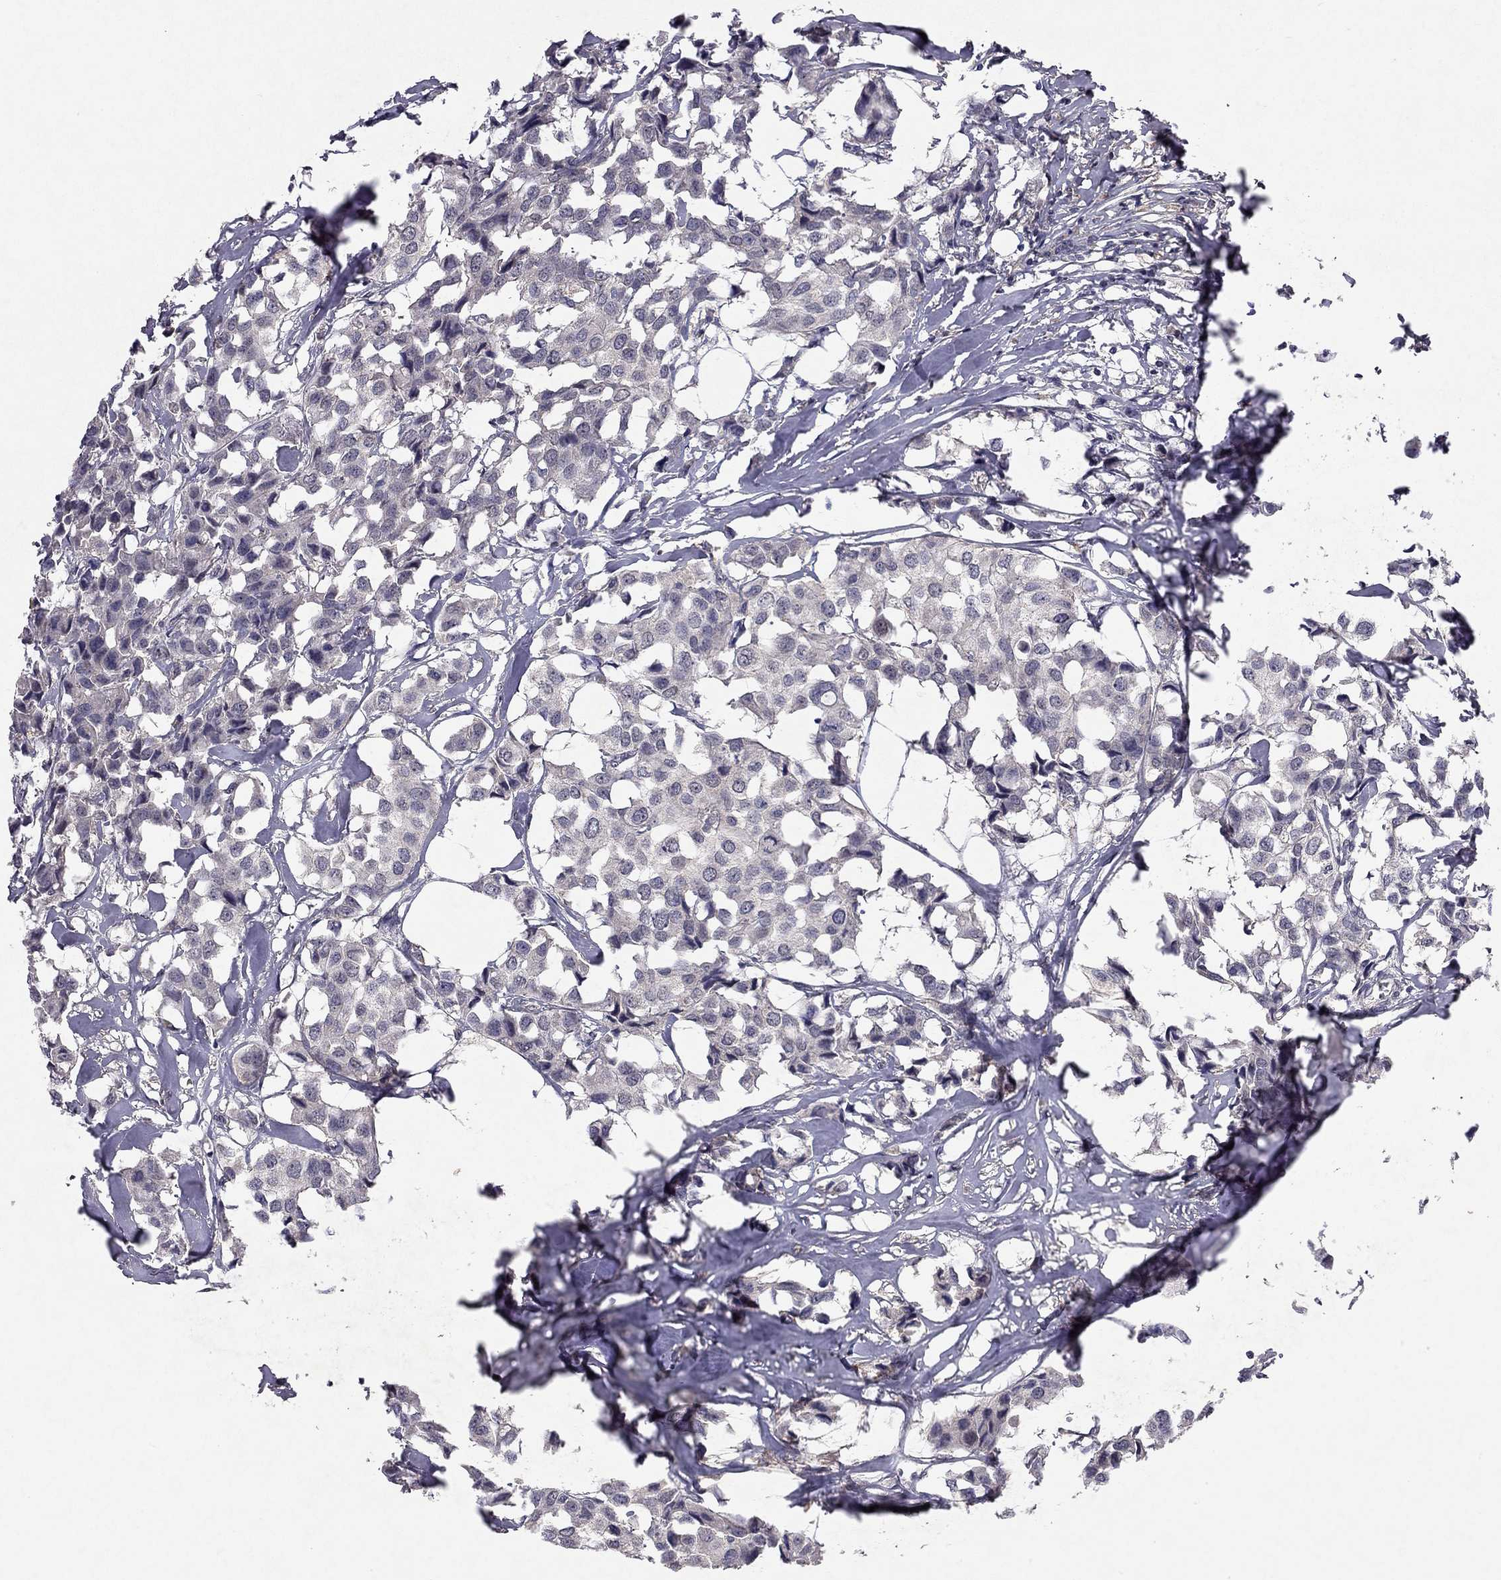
{"staining": {"intensity": "negative", "quantity": "none", "location": "none"}, "tissue": "breast cancer", "cell_type": "Tumor cells", "image_type": "cancer", "snomed": [{"axis": "morphology", "description": "Duct carcinoma"}, {"axis": "topography", "description": "Breast"}], "caption": "The immunohistochemistry (IHC) photomicrograph has no significant positivity in tumor cells of breast invasive ductal carcinoma tissue. Nuclei are stained in blue.", "gene": "ESR2", "patient": {"sex": "female", "age": 80}}